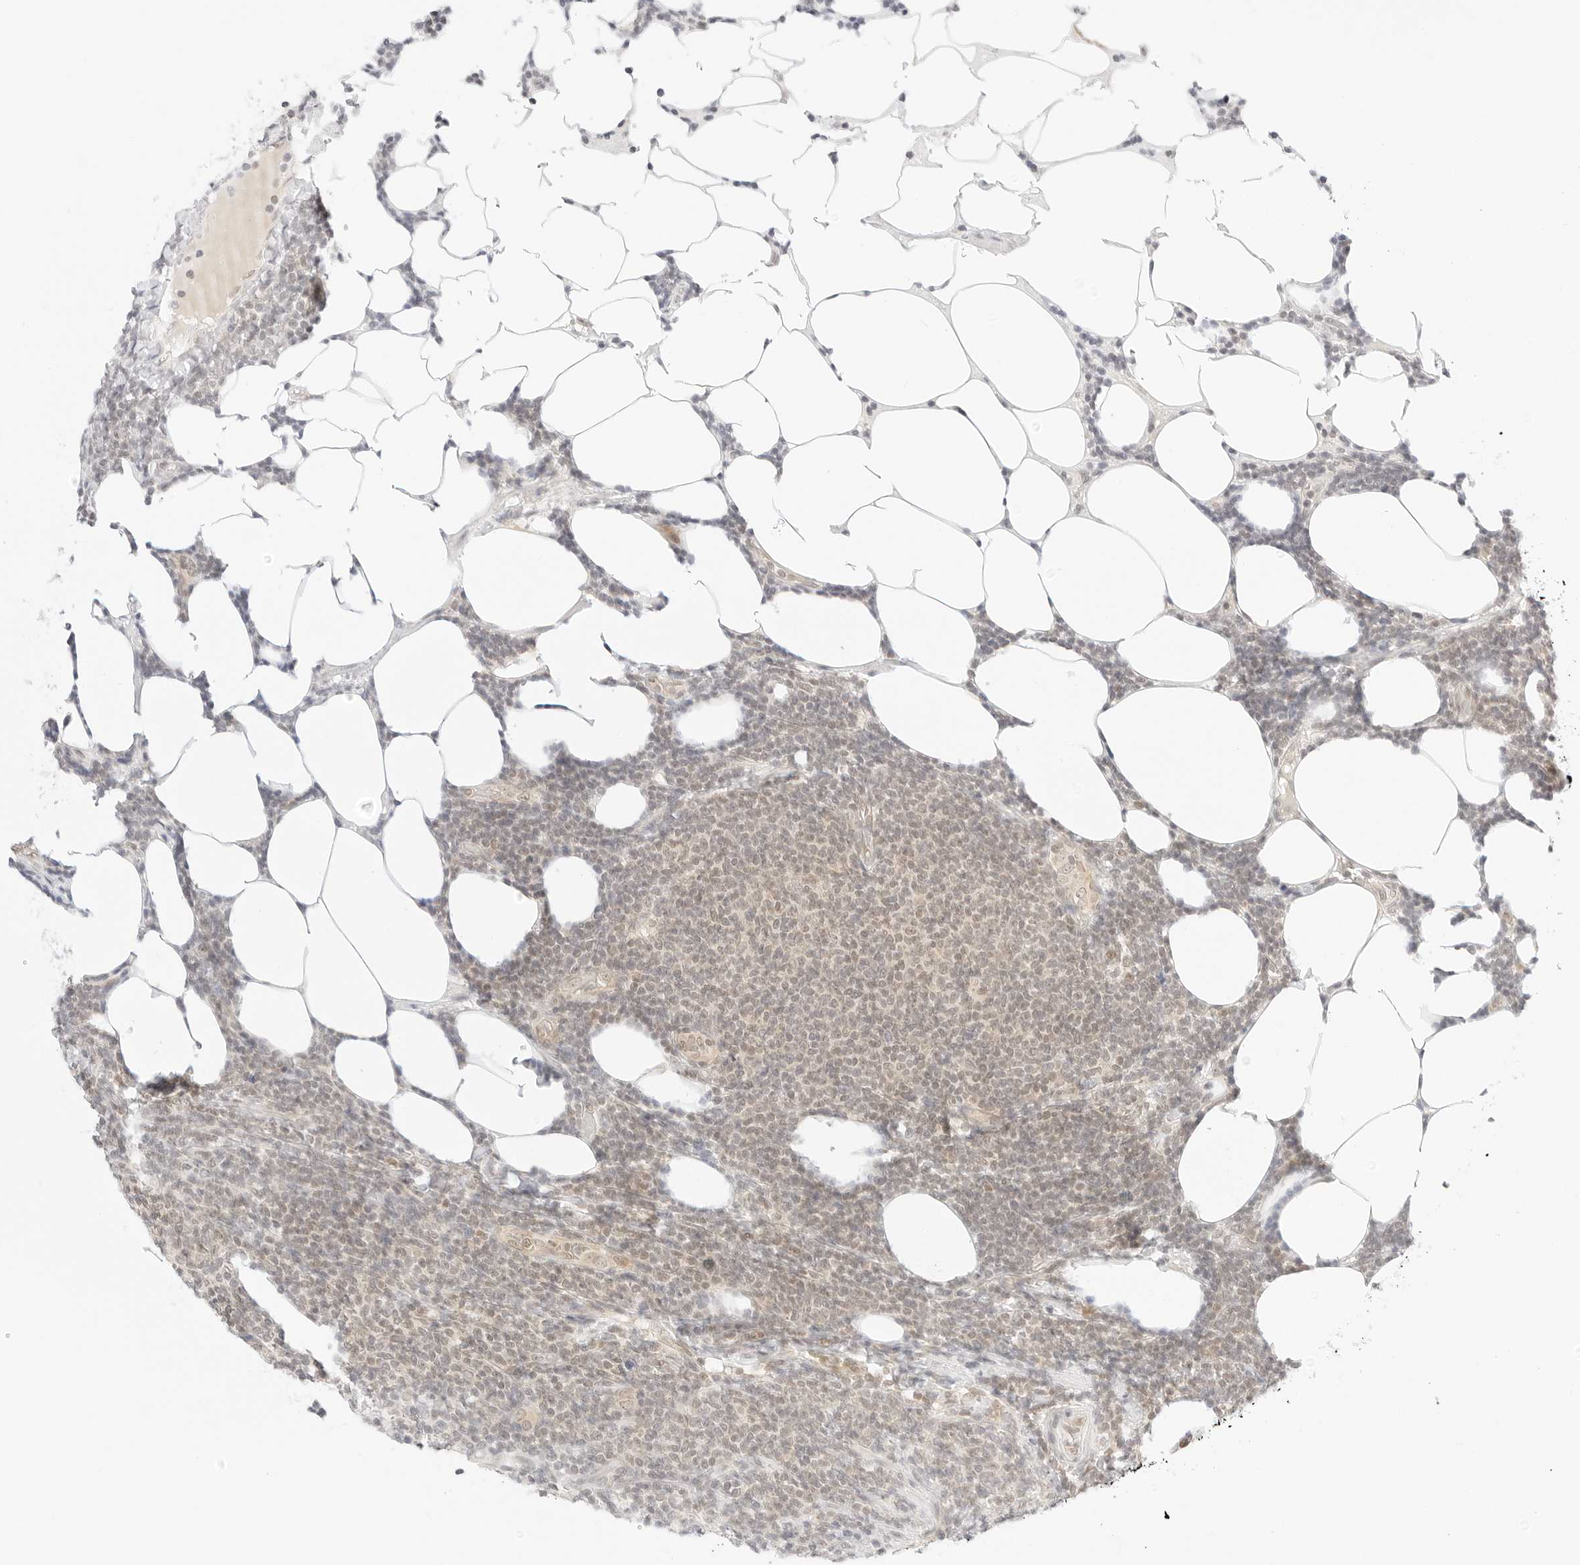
{"staining": {"intensity": "weak", "quantity": "25%-75%", "location": "nuclear"}, "tissue": "lymphoma", "cell_type": "Tumor cells", "image_type": "cancer", "snomed": [{"axis": "morphology", "description": "Malignant lymphoma, non-Hodgkin's type, Low grade"}, {"axis": "topography", "description": "Lymph node"}], "caption": "Lymphoma stained for a protein (brown) exhibits weak nuclear positive expression in about 25%-75% of tumor cells.", "gene": "POLR3C", "patient": {"sex": "male", "age": 66}}